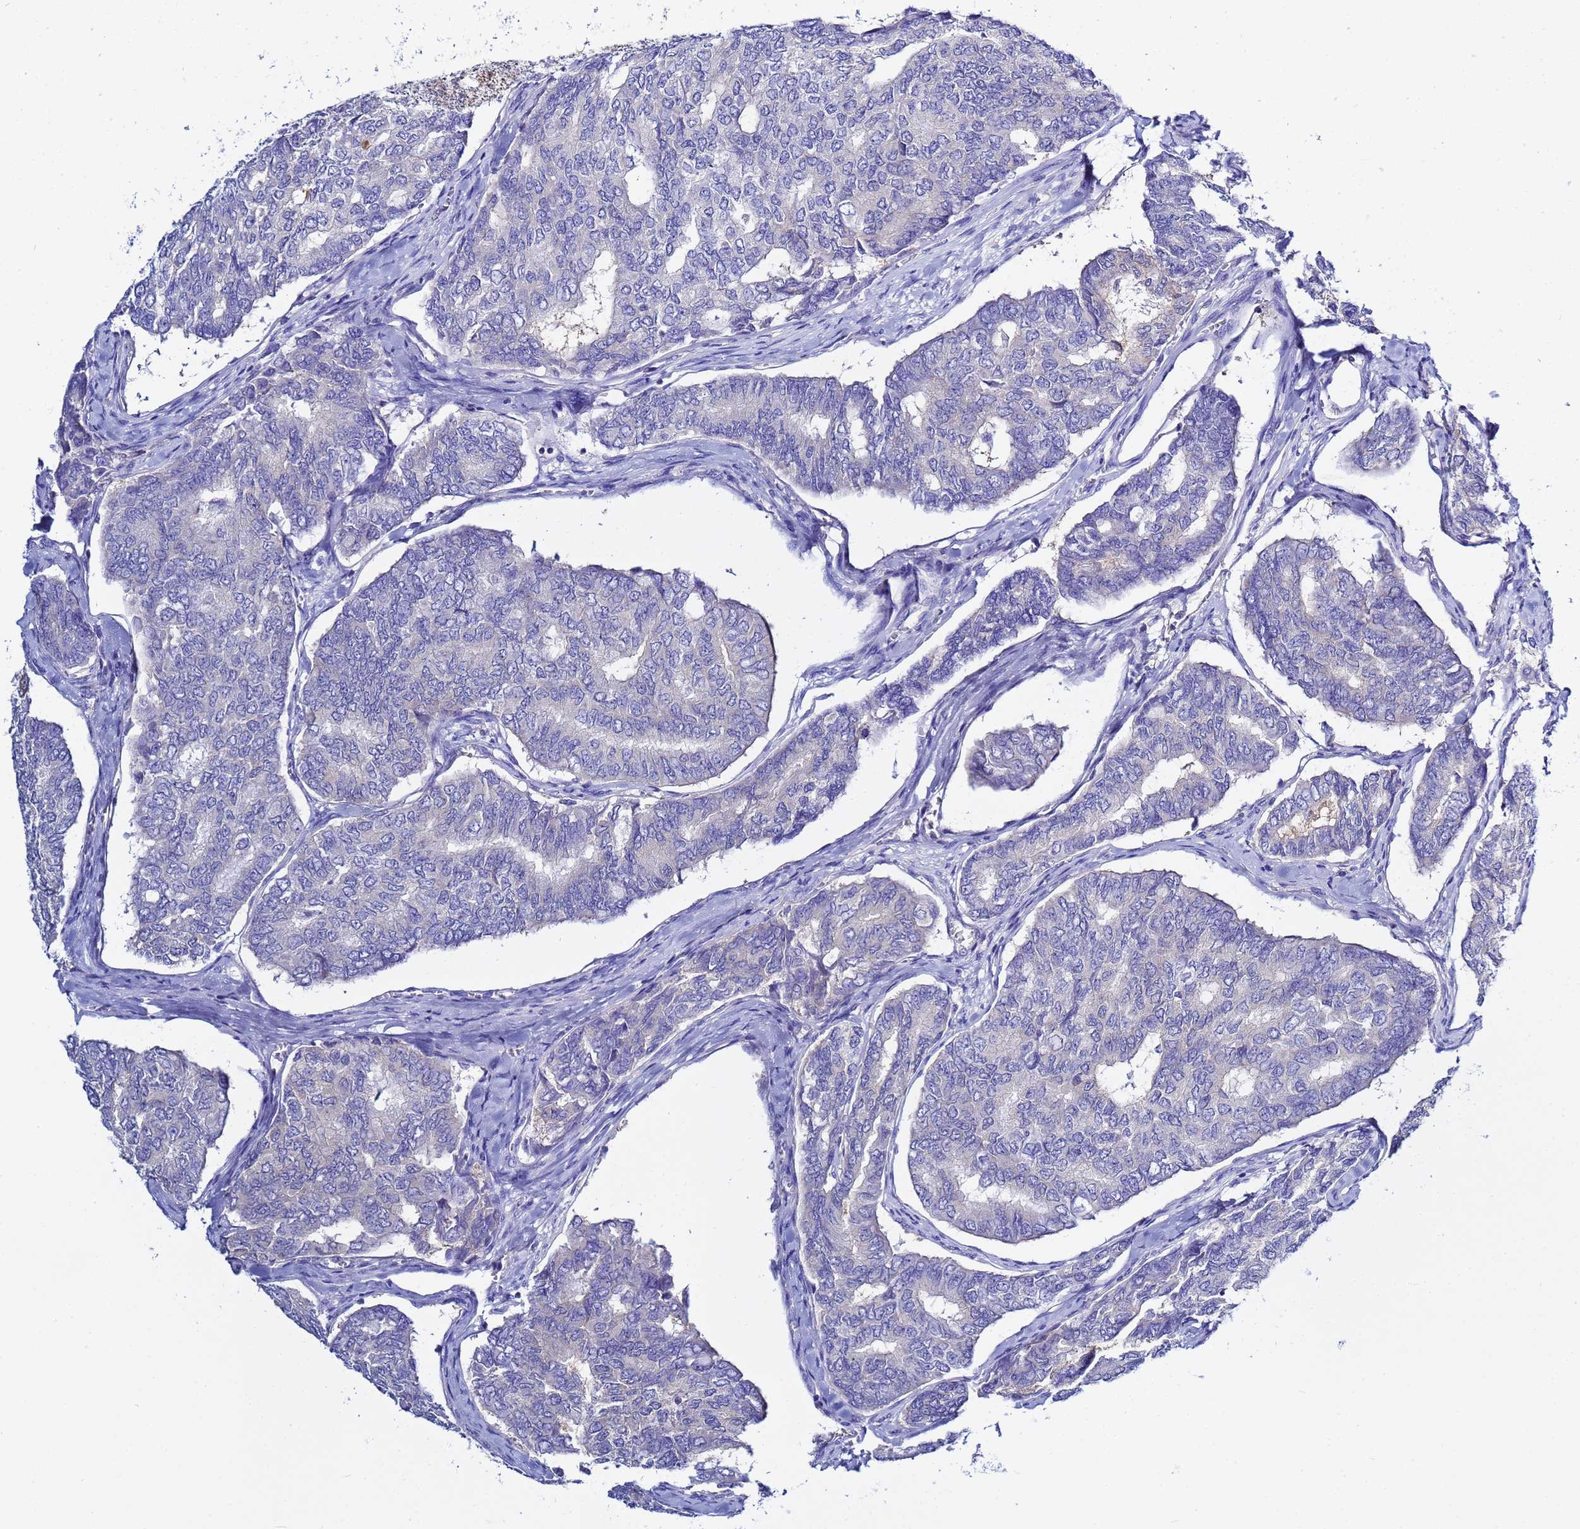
{"staining": {"intensity": "negative", "quantity": "none", "location": "none"}, "tissue": "thyroid cancer", "cell_type": "Tumor cells", "image_type": "cancer", "snomed": [{"axis": "morphology", "description": "Papillary adenocarcinoma, NOS"}, {"axis": "topography", "description": "Thyroid gland"}], "caption": "IHC image of thyroid papillary adenocarcinoma stained for a protein (brown), which displays no positivity in tumor cells. The staining was performed using DAB to visualize the protein expression in brown, while the nuclei were stained in blue with hematoxylin (Magnification: 20x).", "gene": "LENG1", "patient": {"sex": "female", "age": 35}}